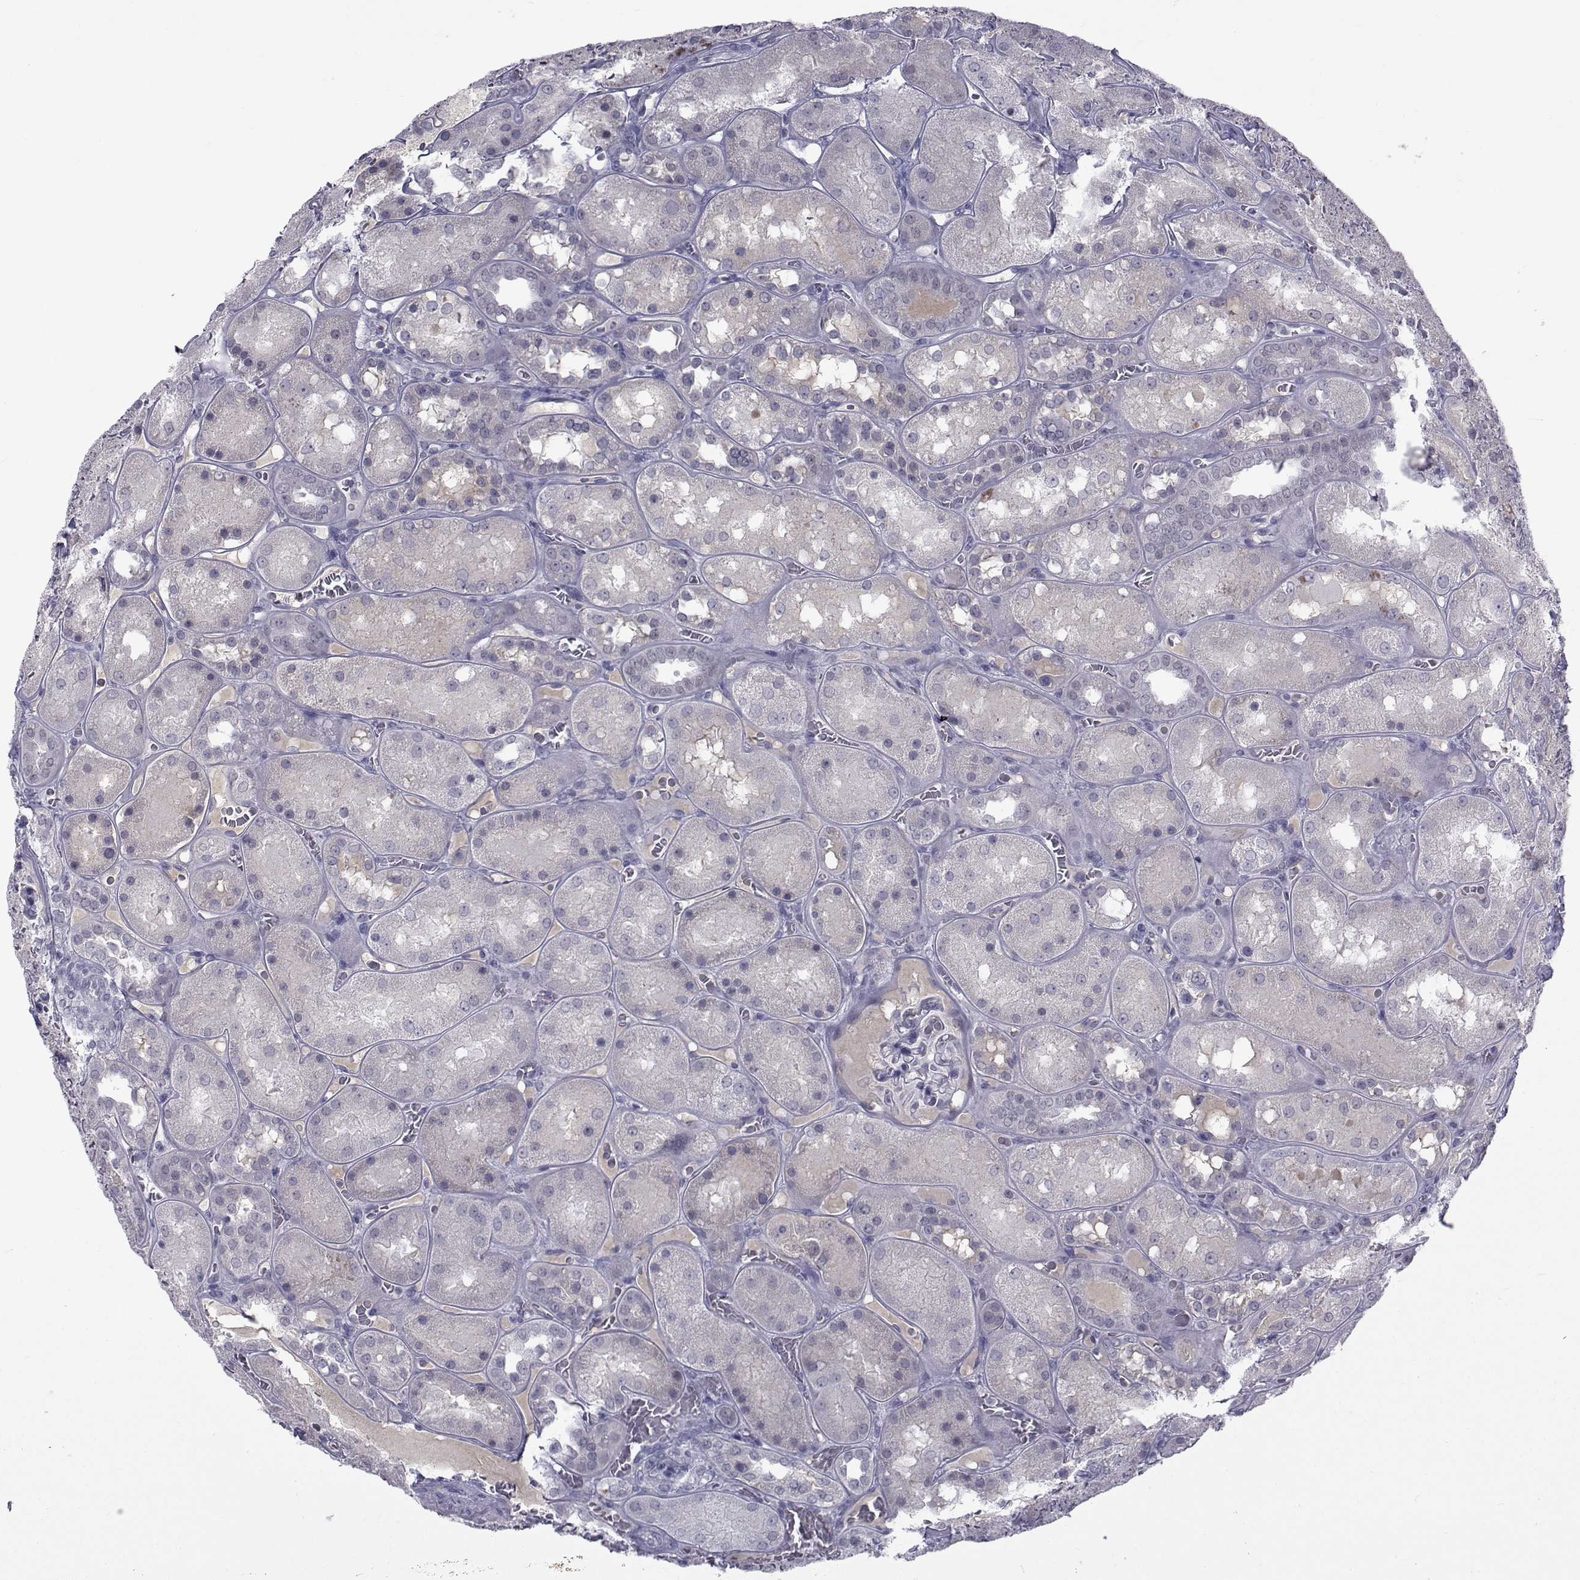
{"staining": {"intensity": "negative", "quantity": "none", "location": "none"}, "tissue": "kidney", "cell_type": "Cells in glomeruli", "image_type": "normal", "snomed": [{"axis": "morphology", "description": "Normal tissue, NOS"}, {"axis": "topography", "description": "Kidney"}], "caption": "Kidney was stained to show a protein in brown. There is no significant staining in cells in glomeruli. (Stains: DAB (3,3'-diaminobenzidine) immunohistochemistry with hematoxylin counter stain, Microscopy: brightfield microscopy at high magnification).", "gene": "PAX2", "patient": {"sex": "male", "age": 73}}